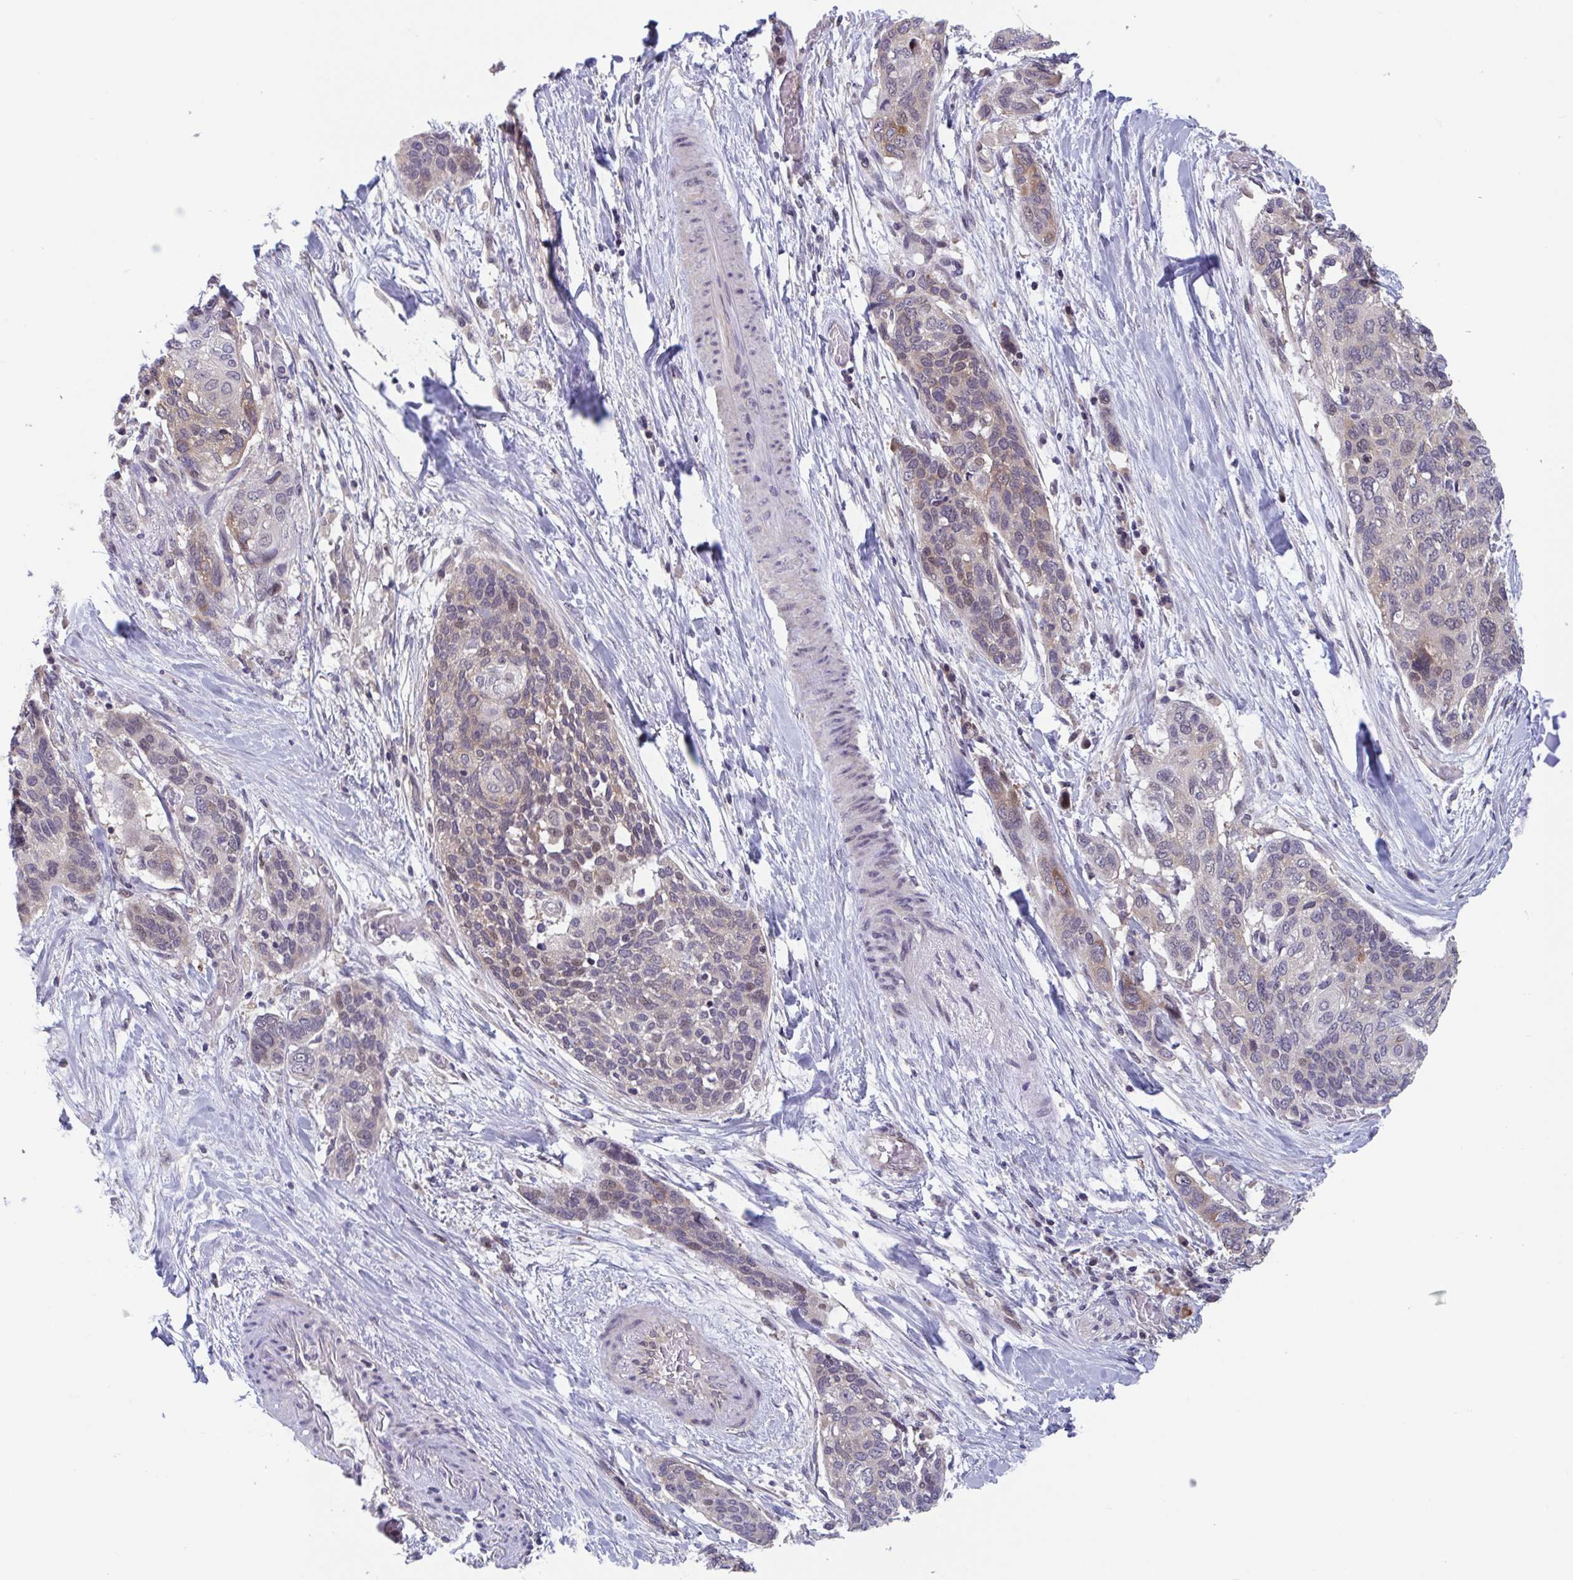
{"staining": {"intensity": "weak", "quantity": "25%-75%", "location": "cytoplasmic/membranous,nuclear"}, "tissue": "lung cancer", "cell_type": "Tumor cells", "image_type": "cancer", "snomed": [{"axis": "morphology", "description": "Squamous cell carcinoma, NOS"}, {"axis": "morphology", "description": "Squamous cell carcinoma, metastatic, NOS"}, {"axis": "topography", "description": "Lymph node"}, {"axis": "topography", "description": "Lung"}], "caption": "DAB immunohistochemical staining of lung cancer (squamous cell carcinoma) shows weak cytoplasmic/membranous and nuclear protein positivity in approximately 25%-75% of tumor cells. (DAB = brown stain, brightfield microscopy at high magnification).", "gene": "RIOK1", "patient": {"sex": "male", "age": 41}}